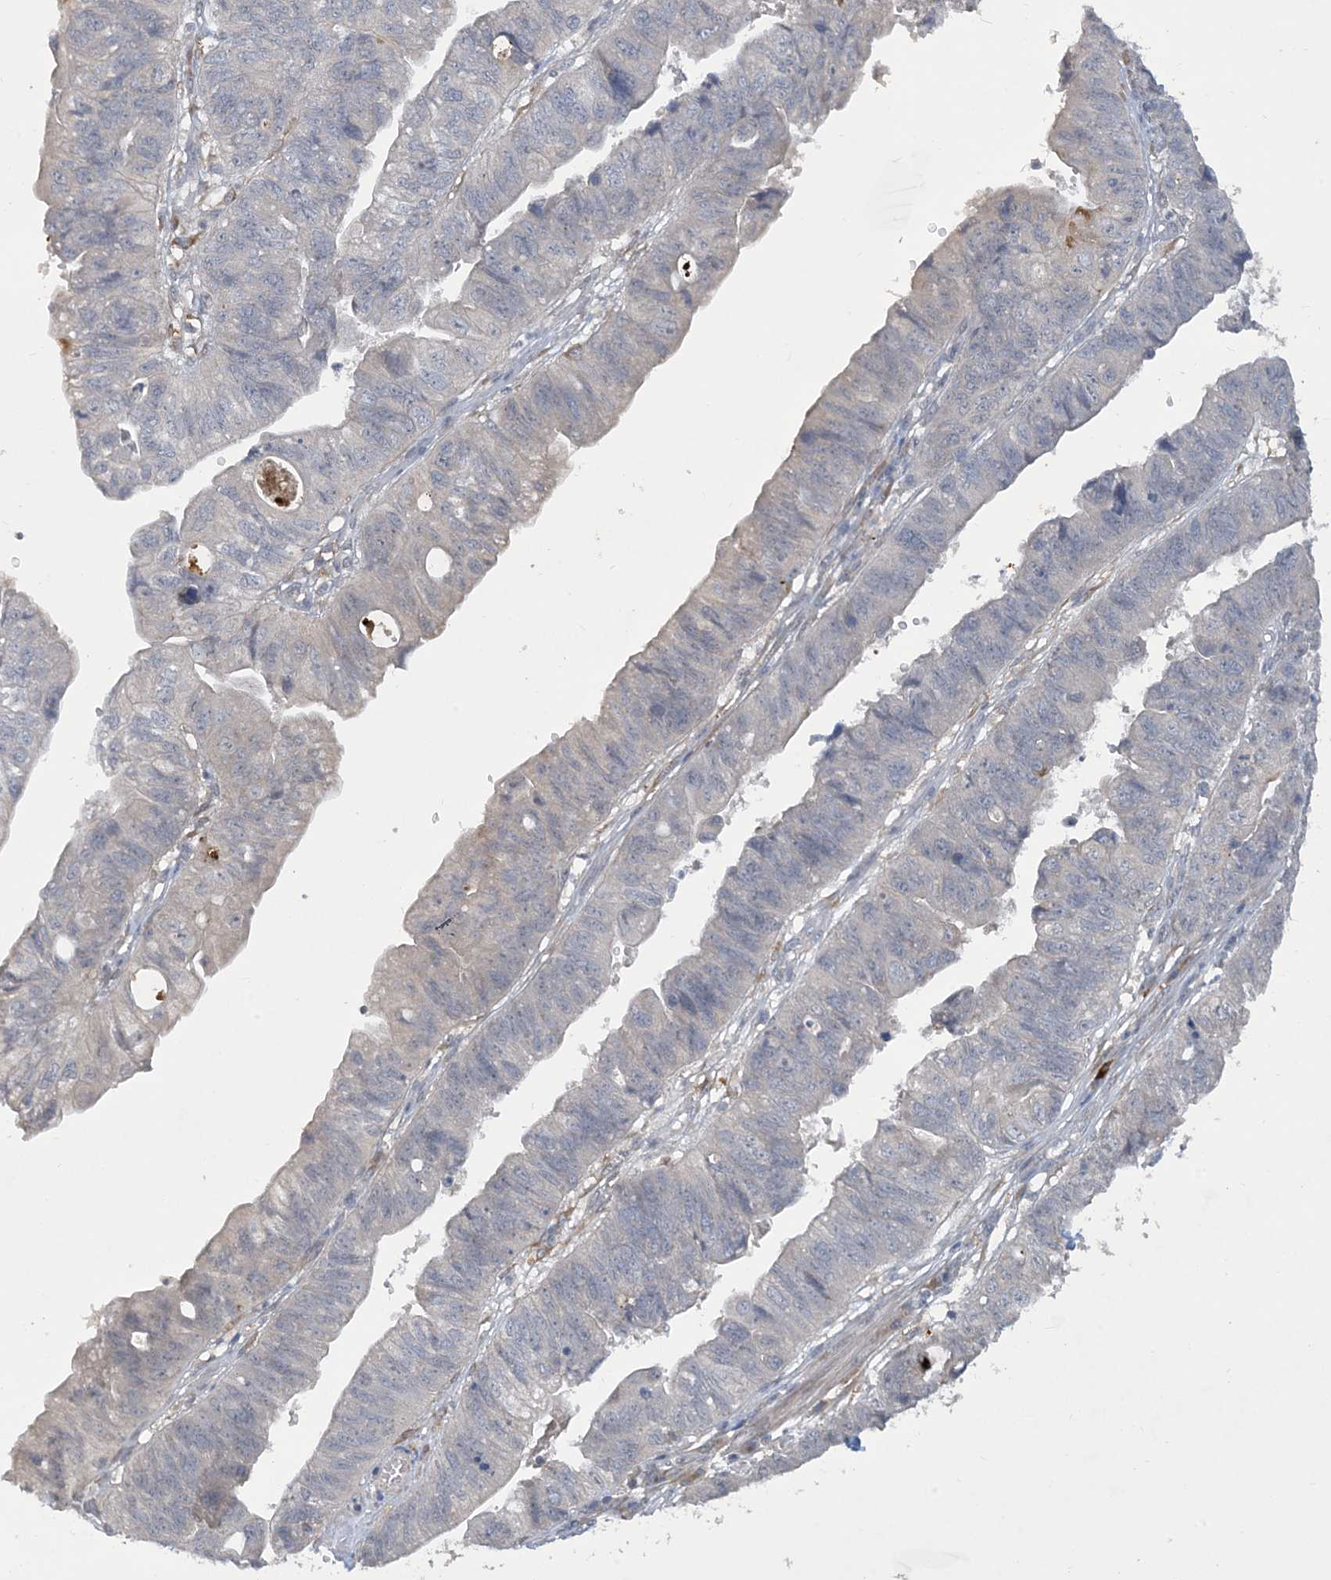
{"staining": {"intensity": "negative", "quantity": "none", "location": "none"}, "tissue": "stomach cancer", "cell_type": "Tumor cells", "image_type": "cancer", "snomed": [{"axis": "morphology", "description": "Adenocarcinoma, NOS"}, {"axis": "topography", "description": "Stomach"}], "caption": "Immunohistochemistry (IHC) micrograph of stomach cancer stained for a protein (brown), which exhibits no staining in tumor cells. (DAB (3,3'-diaminobenzidine) immunohistochemistry (IHC) visualized using brightfield microscopy, high magnification).", "gene": "CDS1", "patient": {"sex": "male", "age": 59}}